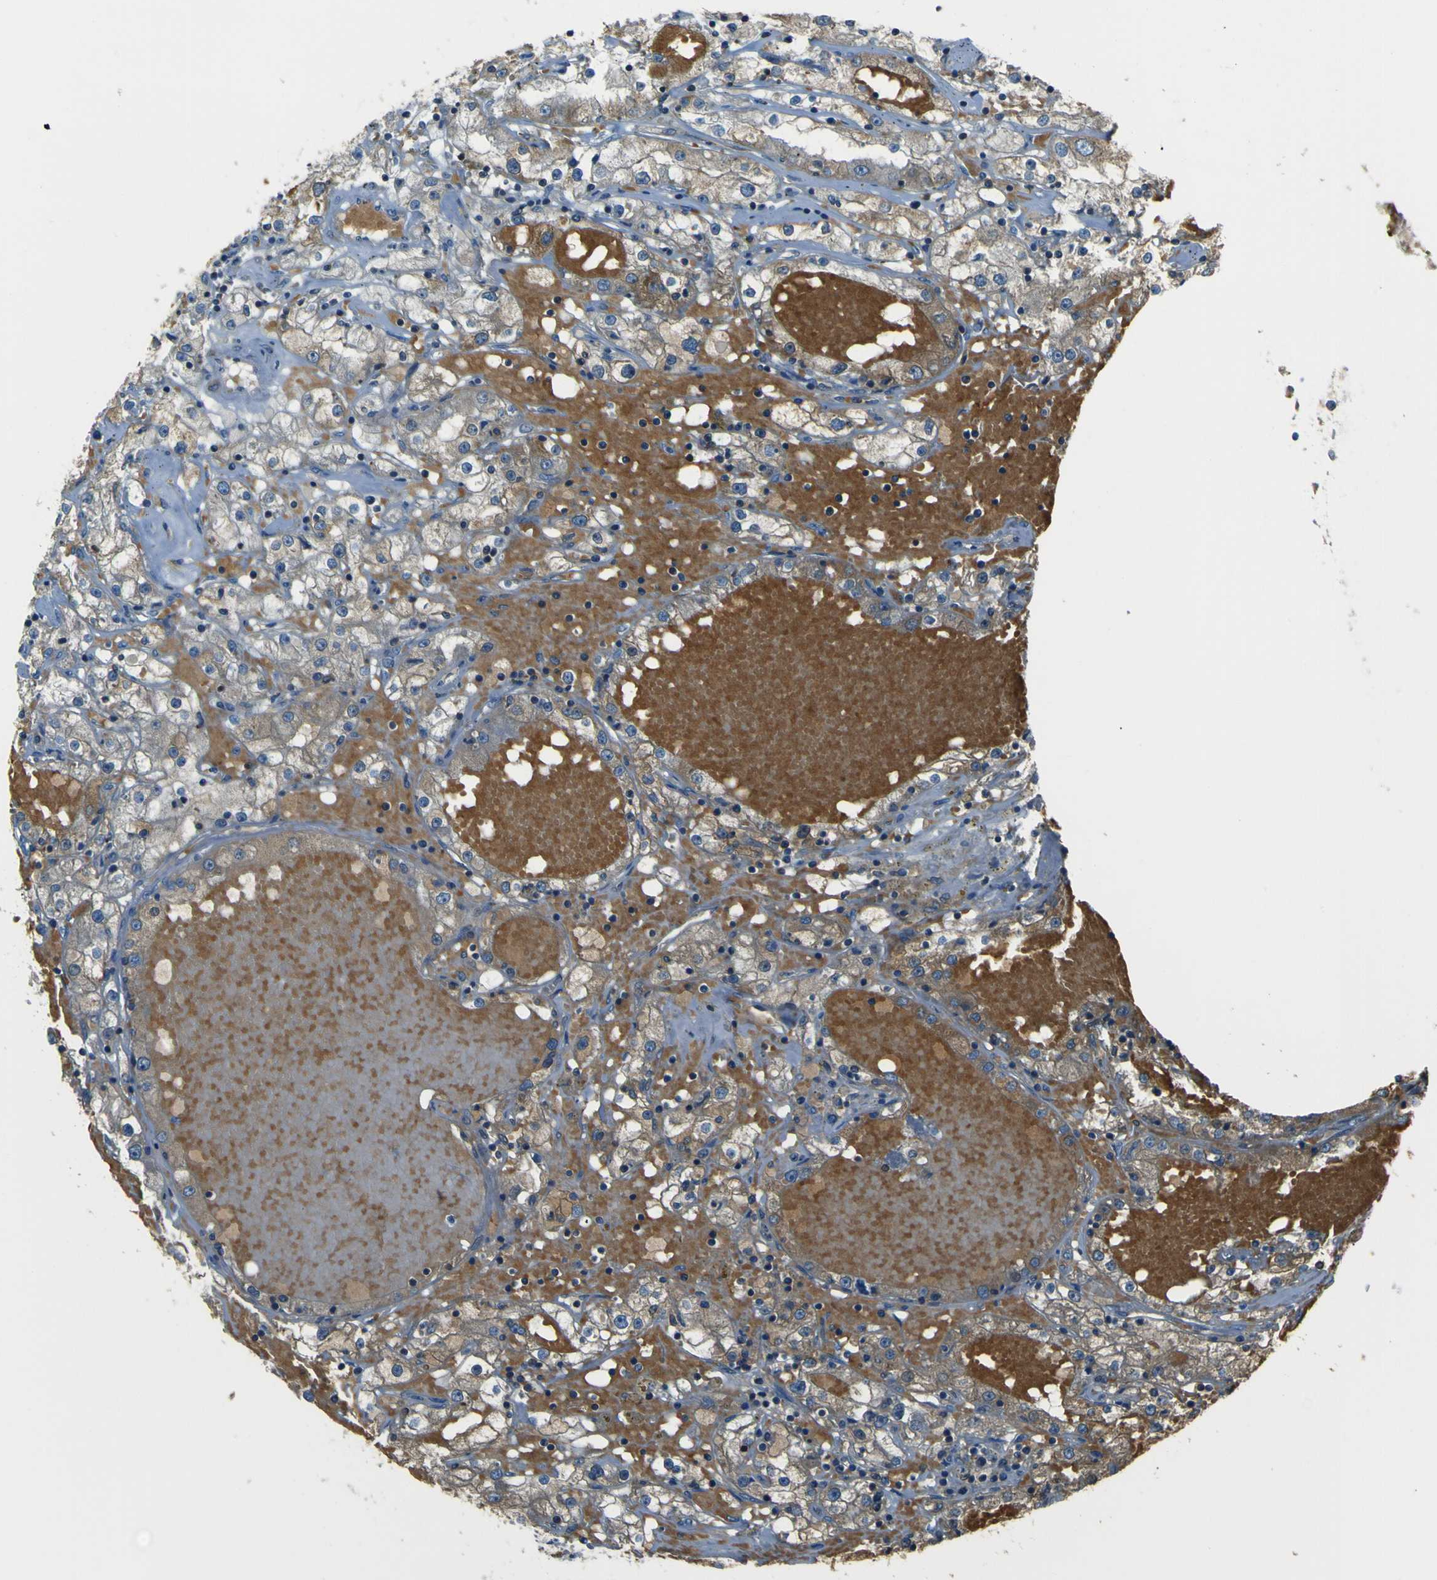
{"staining": {"intensity": "moderate", "quantity": ">75%", "location": "cytoplasmic/membranous"}, "tissue": "renal cancer", "cell_type": "Tumor cells", "image_type": "cancer", "snomed": [{"axis": "morphology", "description": "Adenocarcinoma, NOS"}, {"axis": "topography", "description": "Kidney"}], "caption": "Moderate cytoplasmic/membranous staining for a protein is appreciated in approximately >75% of tumor cells of adenocarcinoma (renal) using IHC.", "gene": "STIM1", "patient": {"sex": "male", "age": 56}}